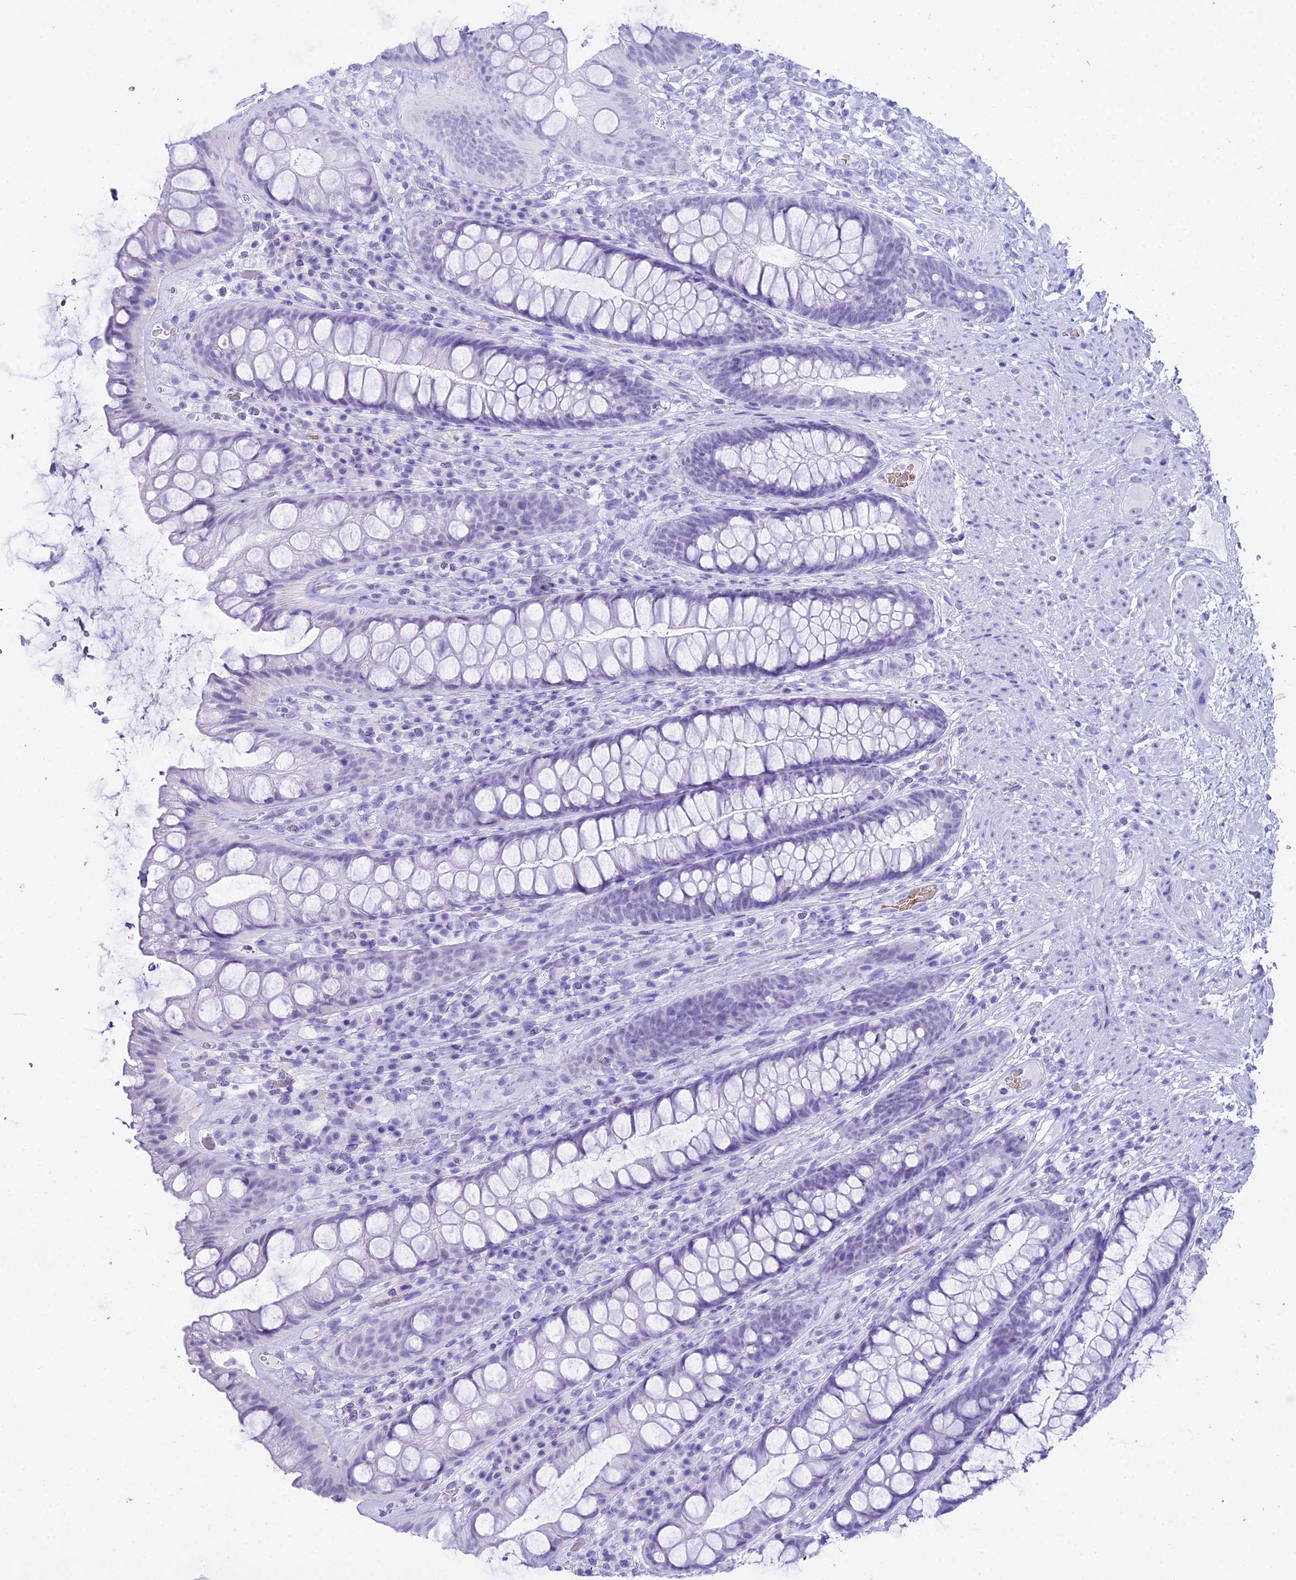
{"staining": {"intensity": "weak", "quantity": "<25%", "location": "nuclear"}, "tissue": "rectum", "cell_type": "Glandular cells", "image_type": "normal", "snomed": [{"axis": "morphology", "description": "Normal tissue, NOS"}, {"axis": "topography", "description": "Rectum"}], "caption": "A high-resolution micrograph shows immunohistochemistry (IHC) staining of benign rectum, which exhibits no significant staining in glandular cells.", "gene": "RNPS1", "patient": {"sex": "male", "age": 74}}